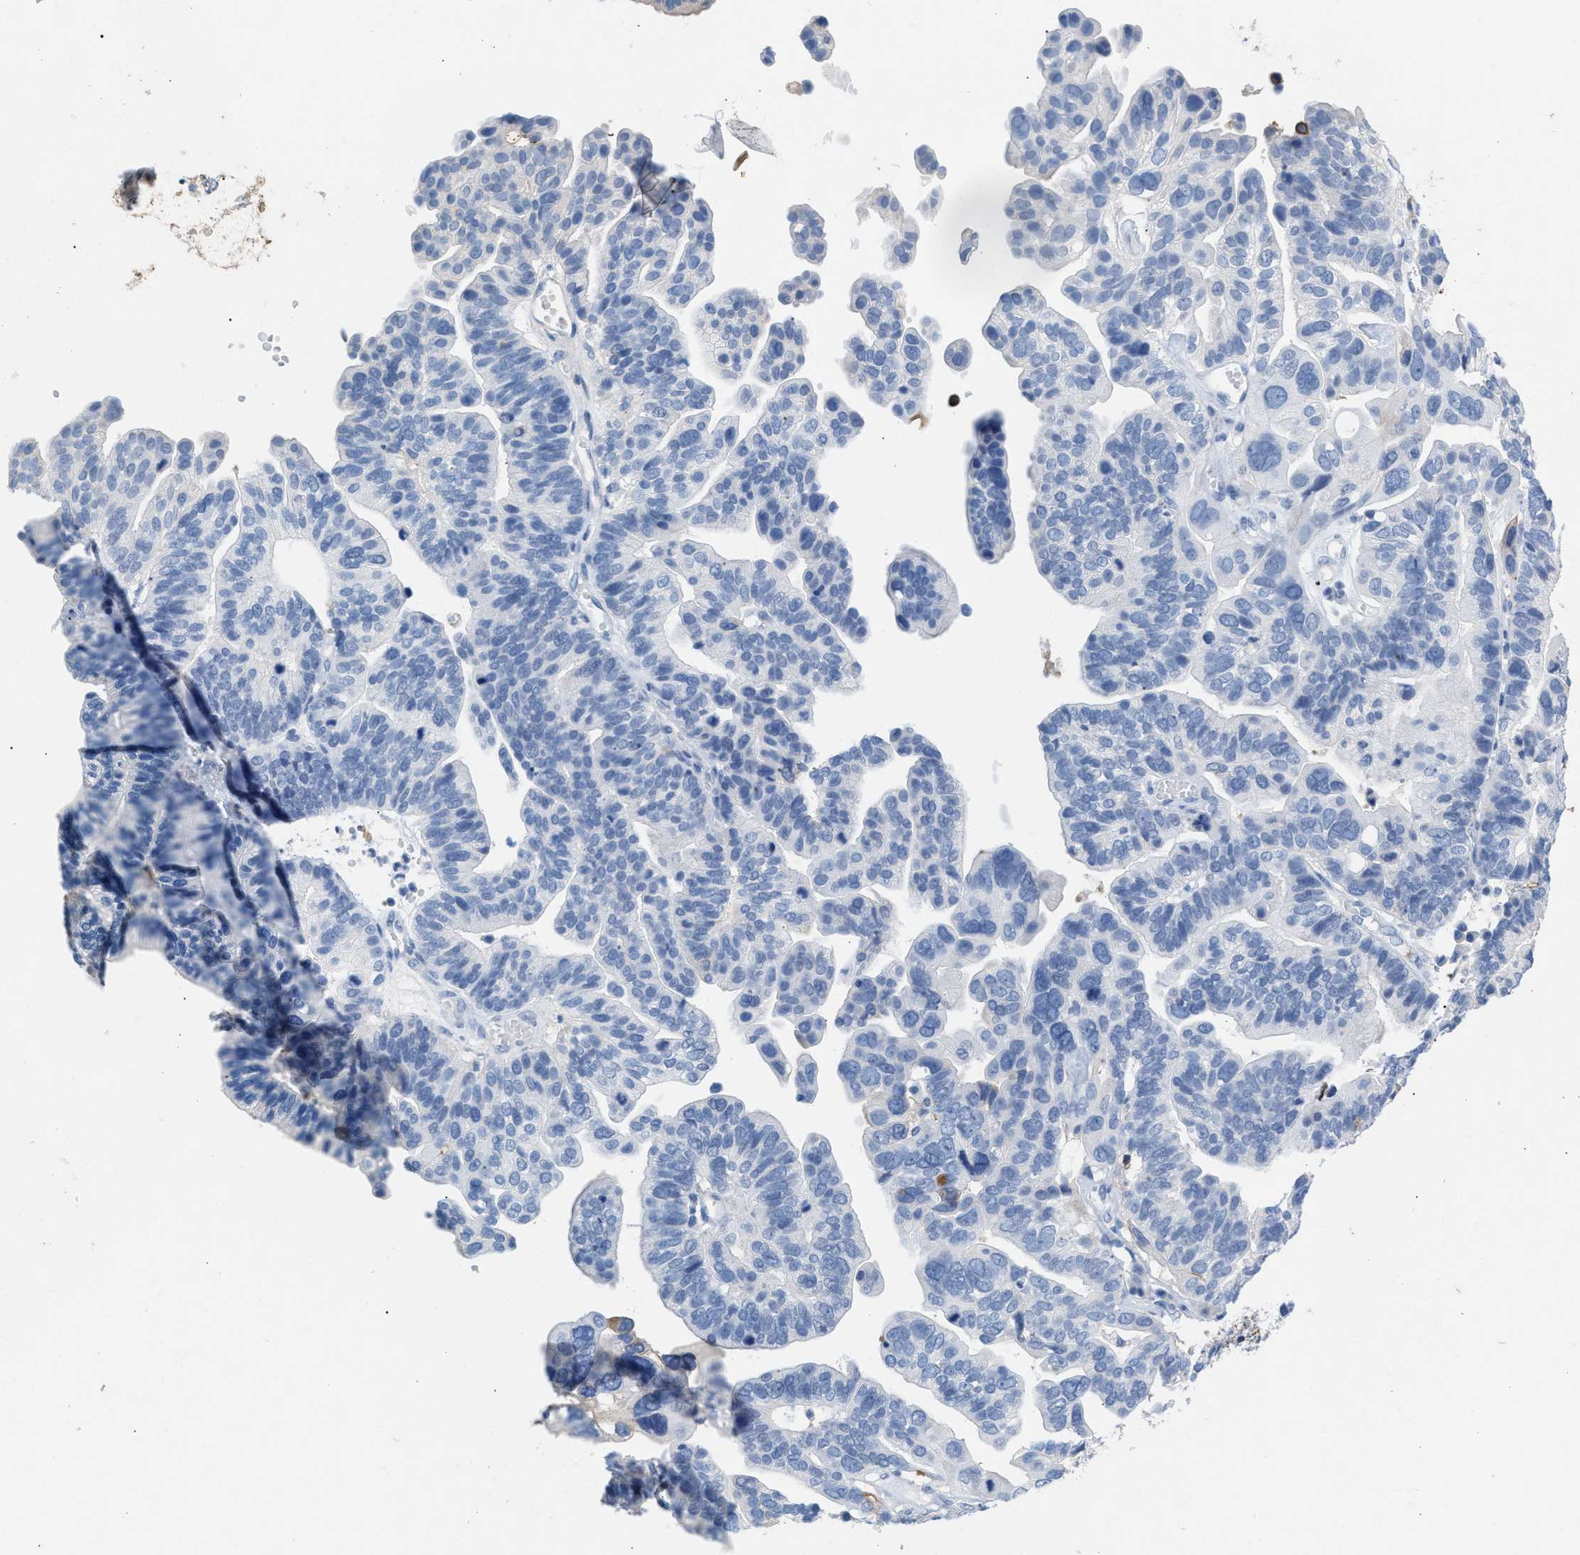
{"staining": {"intensity": "negative", "quantity": "none", "location": "none"}, "tissue": "ovarian cancer", "cell_type": "Tumor cells", "image_type": "cancer", "snomed": [{"axis": "morphology", "description": "Cystadenocarcinoma, serous, NOS"}, {"axis": "topography", "description": "Ovary"}], "caption": "An immunohistochemistry (IHC) photomicrograph of serous cystadenocarcinoma (ovarian) is shown. There is no staining in tumor cells of serous cystadenocarcinoma (ovarian).", "gene": "APOH", "patient": {"sex": "female", "age": 56}}